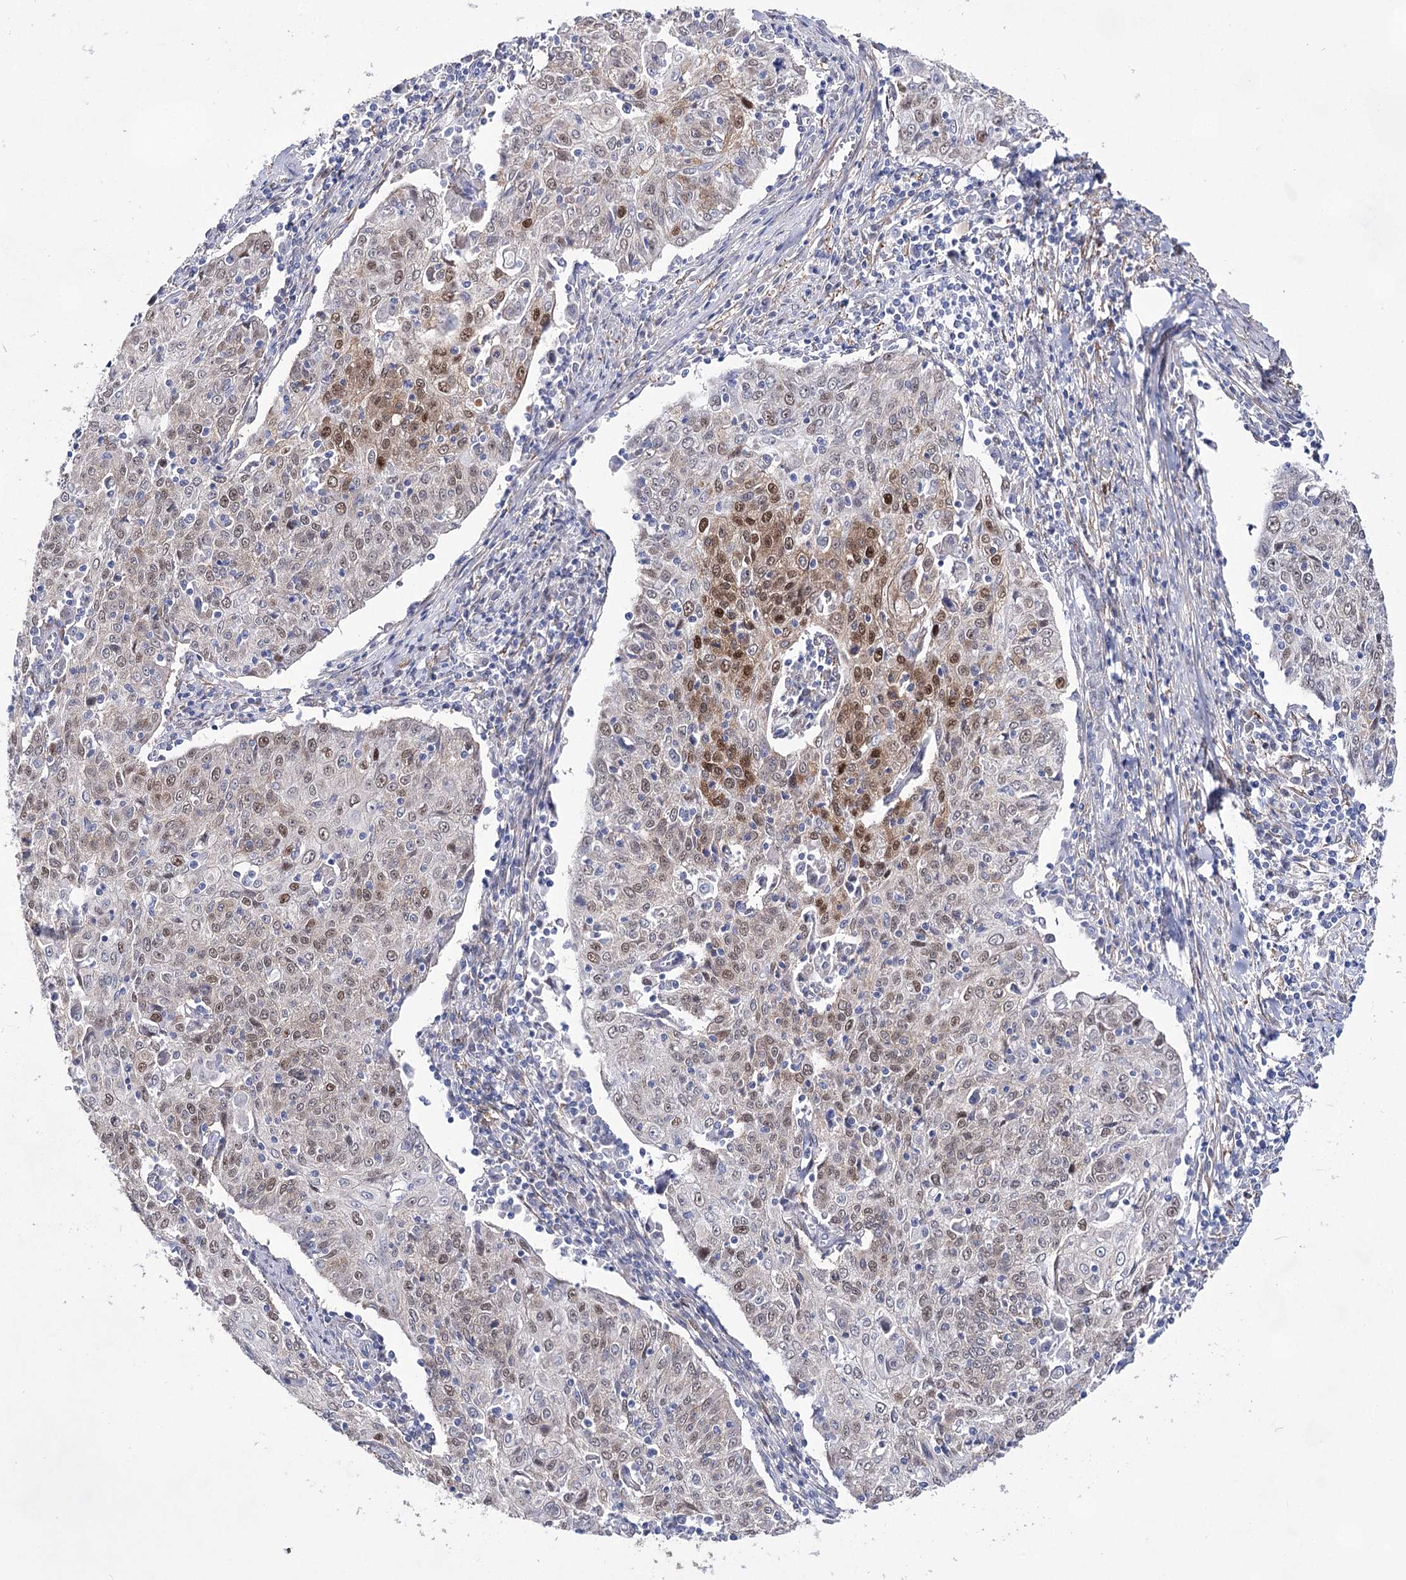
{"staining": {"intensity": "moderate", "quantity": "<25%", "location": "nuclear"}, "tissue": "cervical cancer", "cell_type": "Tumor cells", "image_type": "cancer", "snomed": [{"axis": "morphology", "description": "Squamous cell carcinoma, NOS"}, {"axis": "topography", "description": "Cervix"}], "caption": "The micrograph exhibits immunohistochemical staining of squamous cell carcinoma (cervical). There is moderate nuclear expression is appreciated in about <25% of tumor cells. (Brightfield microscopy of DAB IHC at high magnification).", "gene": "UGDH", "patient": {"sex": "female", "age": 48}}